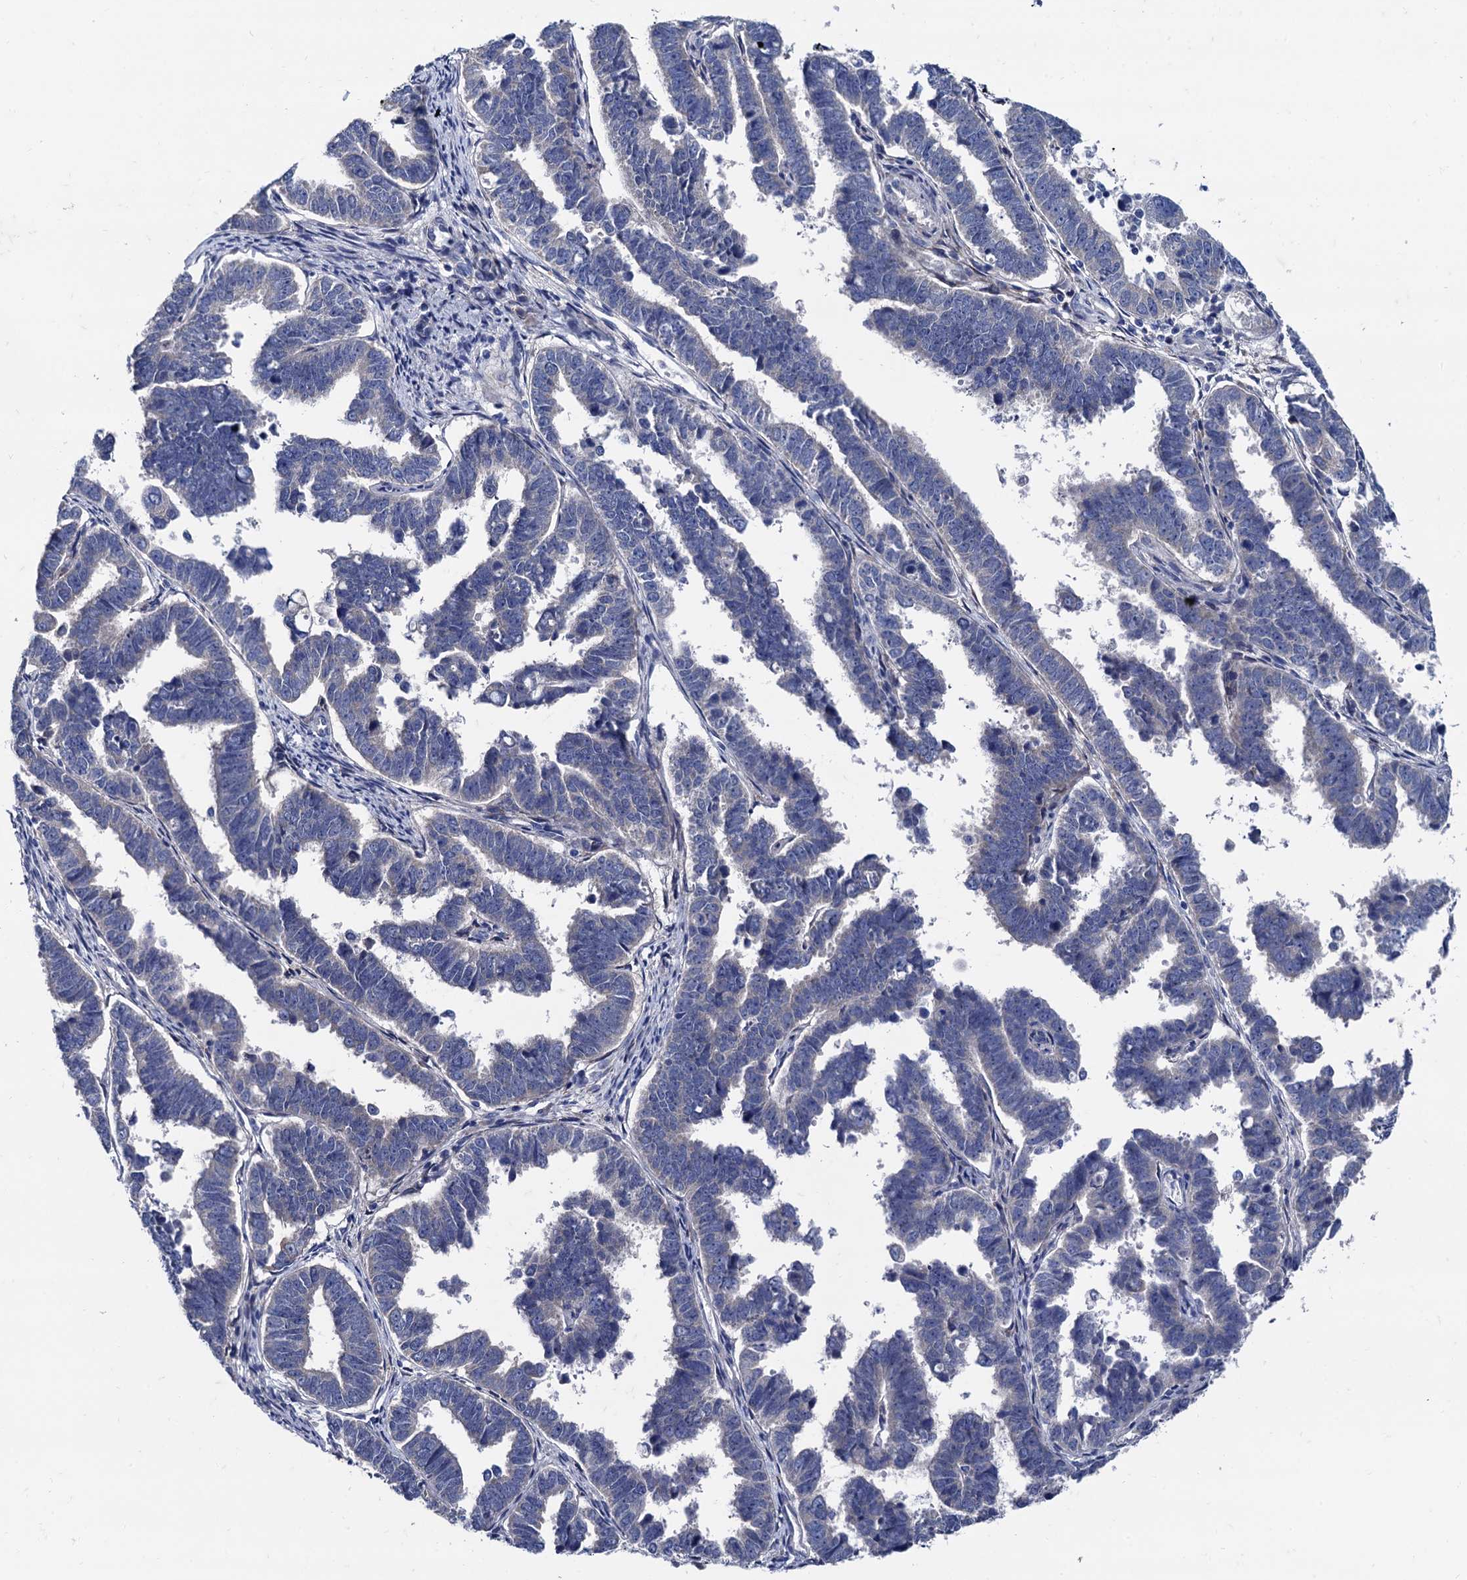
{"staining": {"intensity": "negative", "quantity": "none", "location": "none"}, "tissue": "endometrial cancer", "cell_type": "Tumor cells", "image_type": "cancer", "snomed": [{"axis": "morphology", "description": "Adenocarcinoma, NOS"}, {"axis": "topography", "description": "Endometrium"}], "caption": "There is no significant expression in tumor cells of endometrial cancer.", "gene": "FOXR2", "patient": {"sex": "female", "age": 75}}